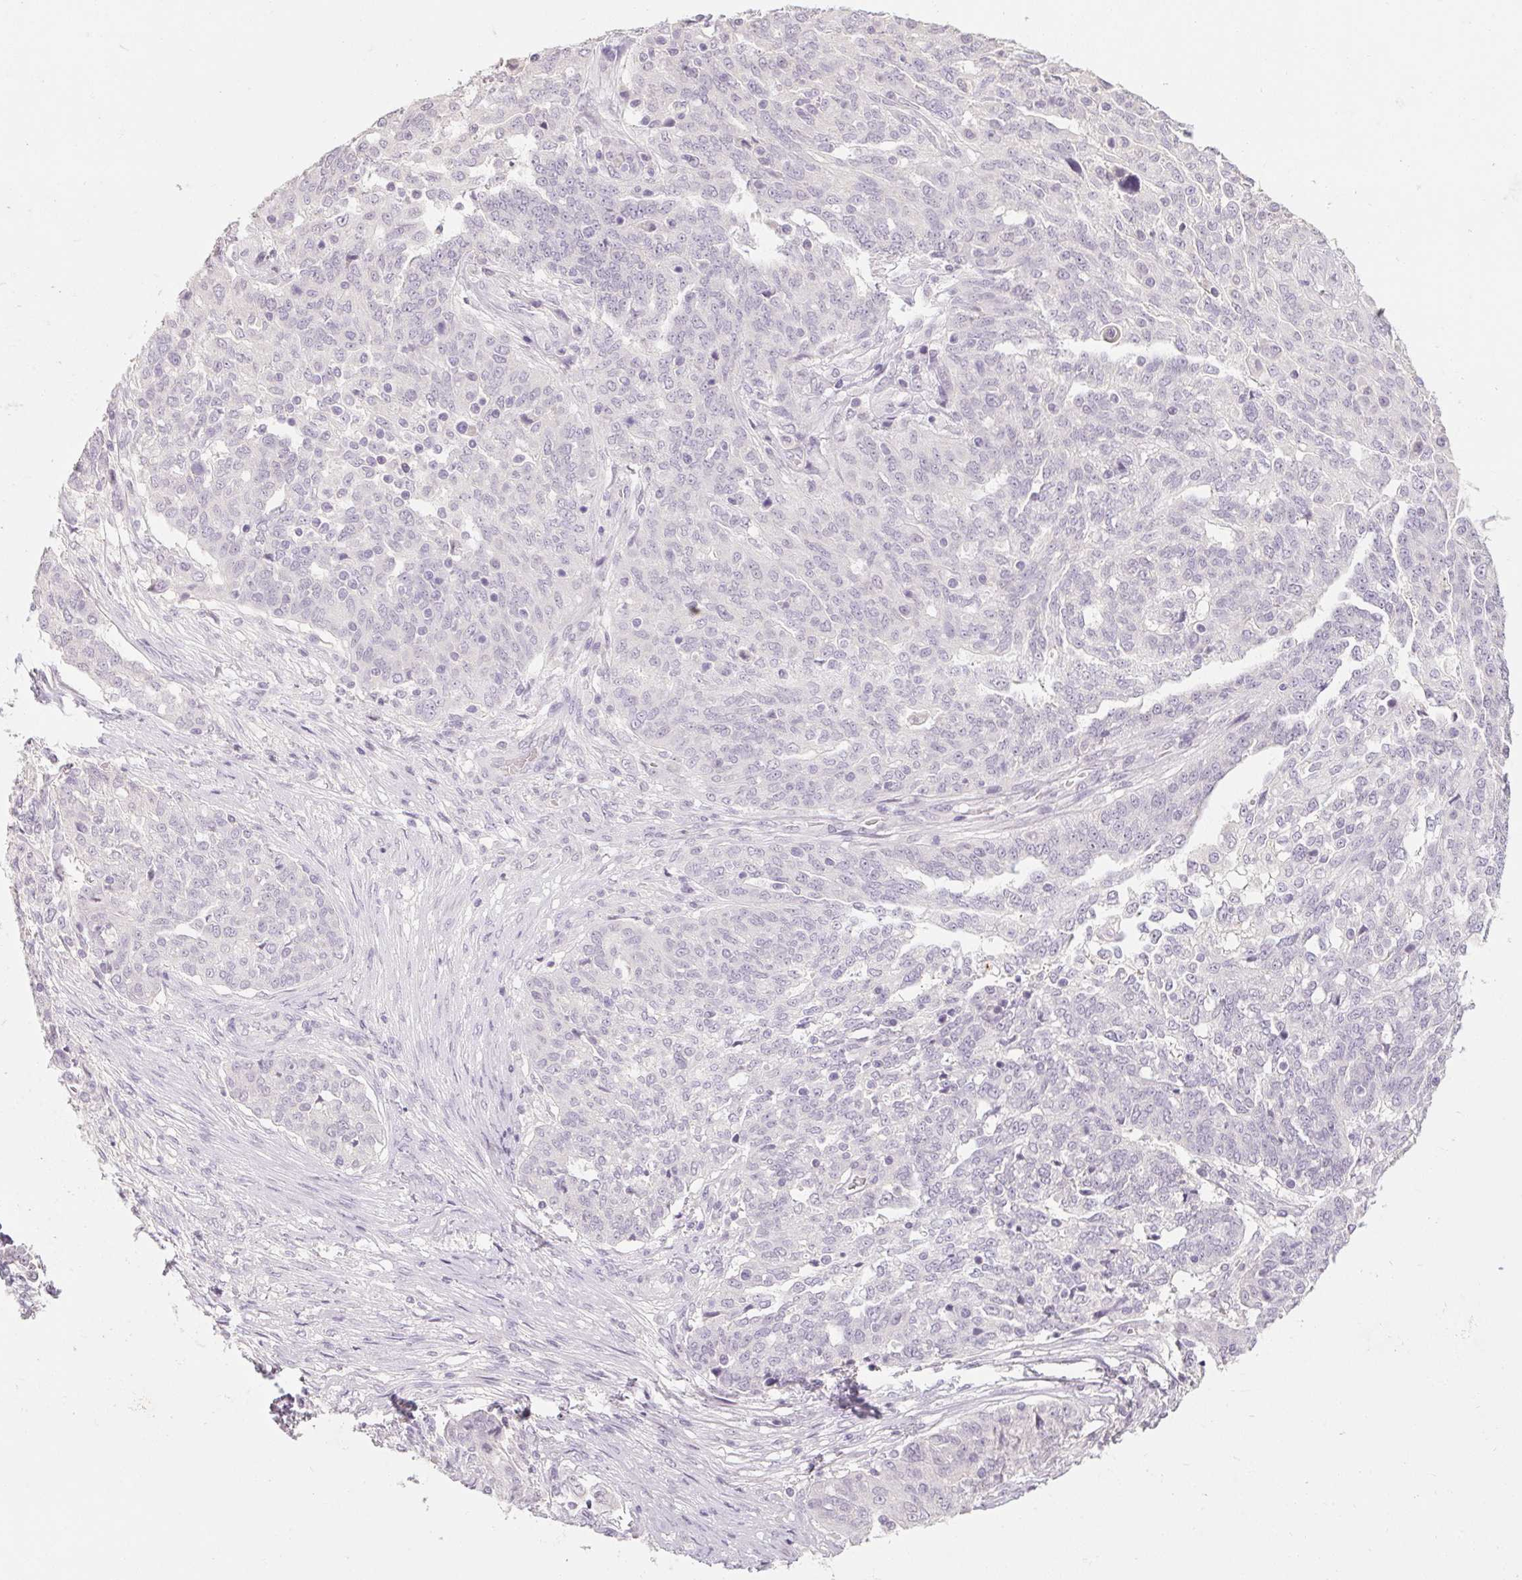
{"staining": {"intensity": "negative", "quantity": "none", "location": "none"}, "tissue": "ovarian cancer", "cell_type": "Tumor cells", "image_type": "cancer", "snomed": [{"axis": "morphology", "description": "Cystadenocarcinoma, serous, NOS"}, {"axis": "topography", "description": "Ovary"}], "caption": "Image shows no protein staining in tumor cells of ovarian cancer (serous cystadenocarcinoma) tissue. (Stains: DAB immunohistochemistry with hematoxylin counter stain, Microscopy: brightfield microscopy at high magnification).", "gene": "CAPZA3", "patient": {"sex": "female", "age": 67}}